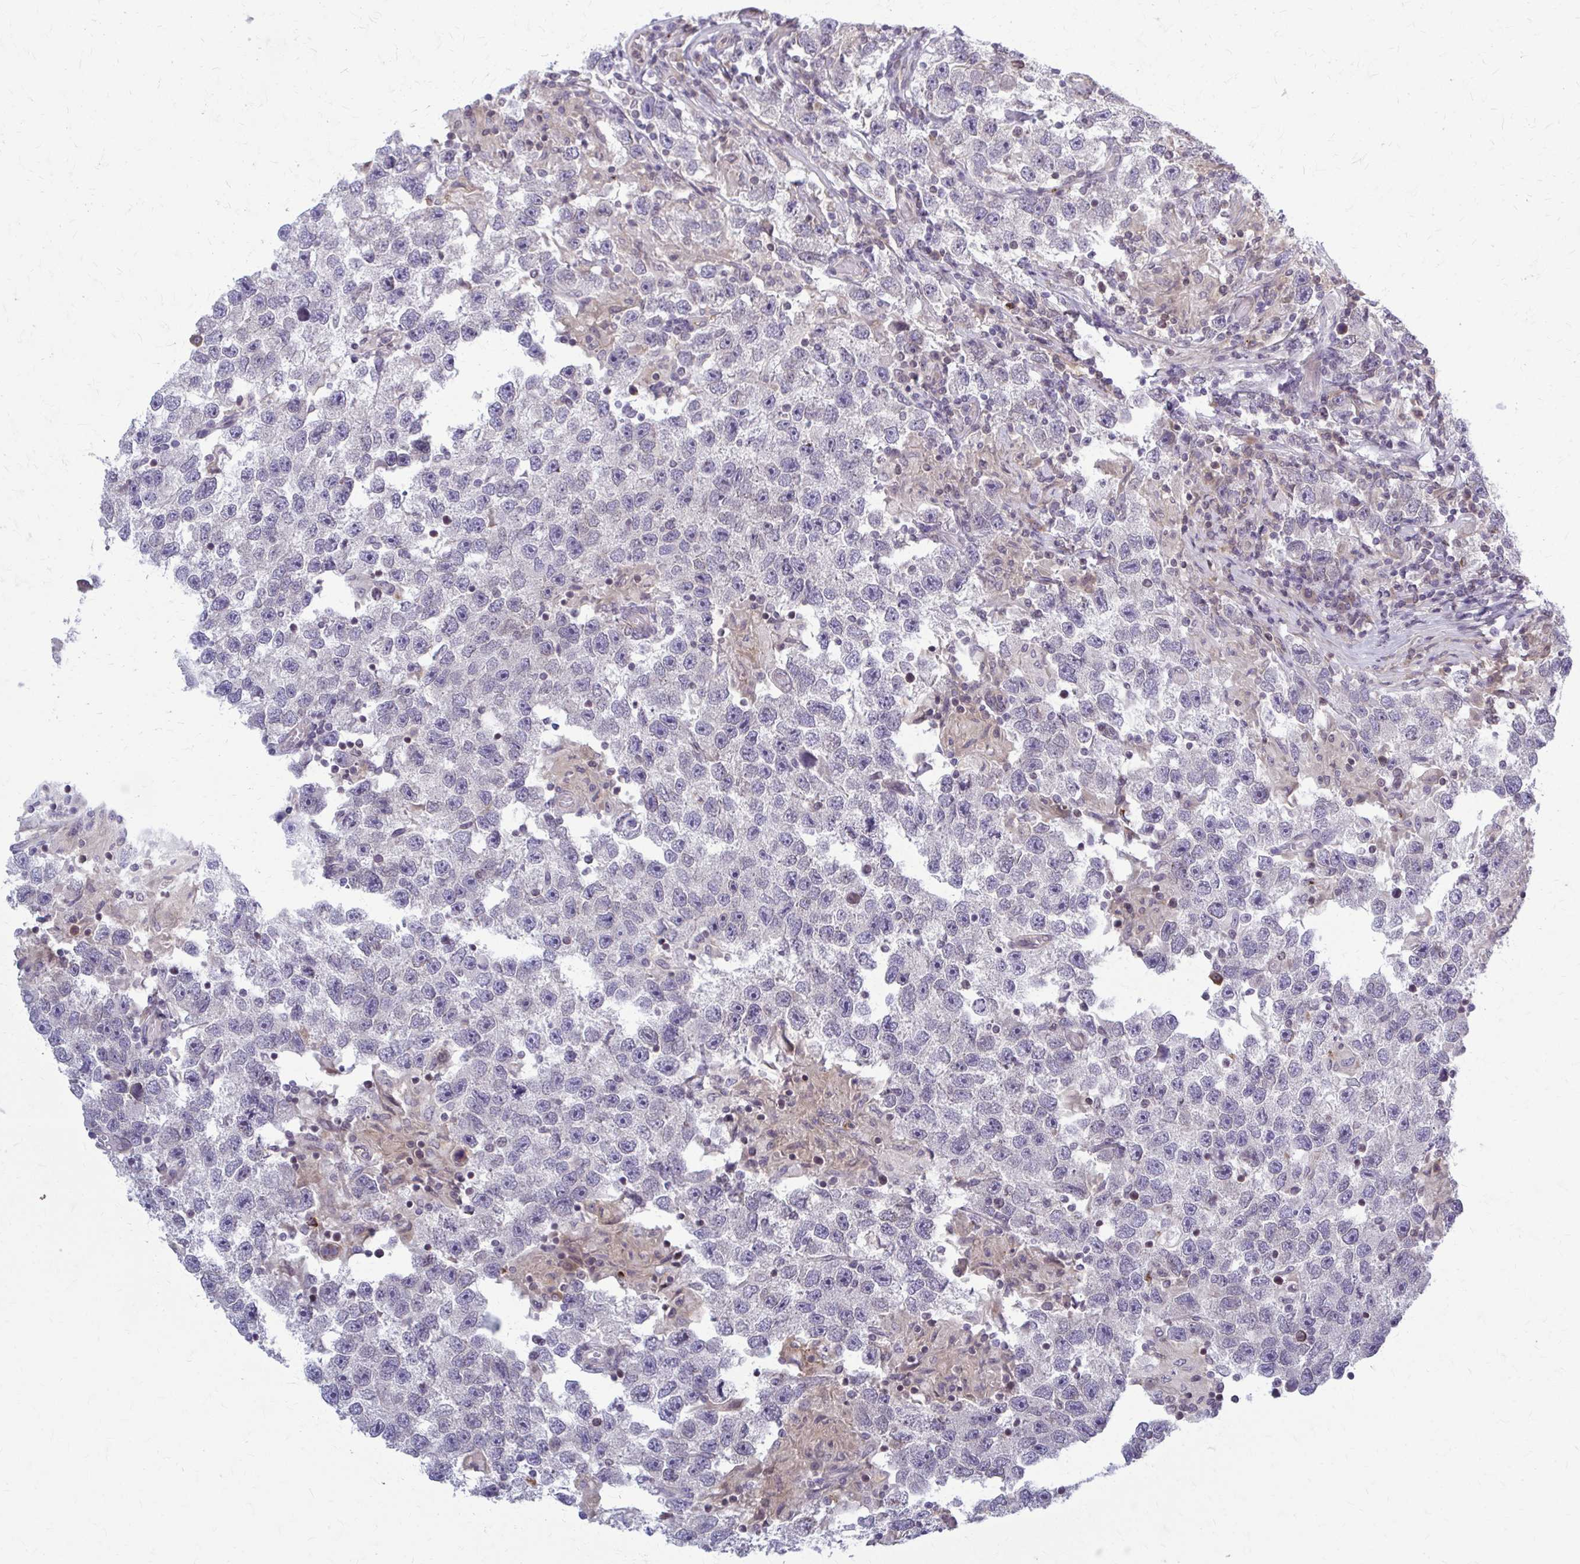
{"staining": {"intensity": "negative", "quantity": "none", "location": "none"}, "tissue": "testis cancer", "cell_type": "Tumor cells", "image_type": "cancer", "snomed": [{"axis": "morphology", "description": "Seminoma, NOS"}, {"axis": "topography", "description": "Testis"}], "caption": "An immunohistochemistry image of testis cancer is shown. There is no staining in tumor cells of testis cancer.", "gene": "MCRIP2", "patient": {"sex": "male", "age": 26}}